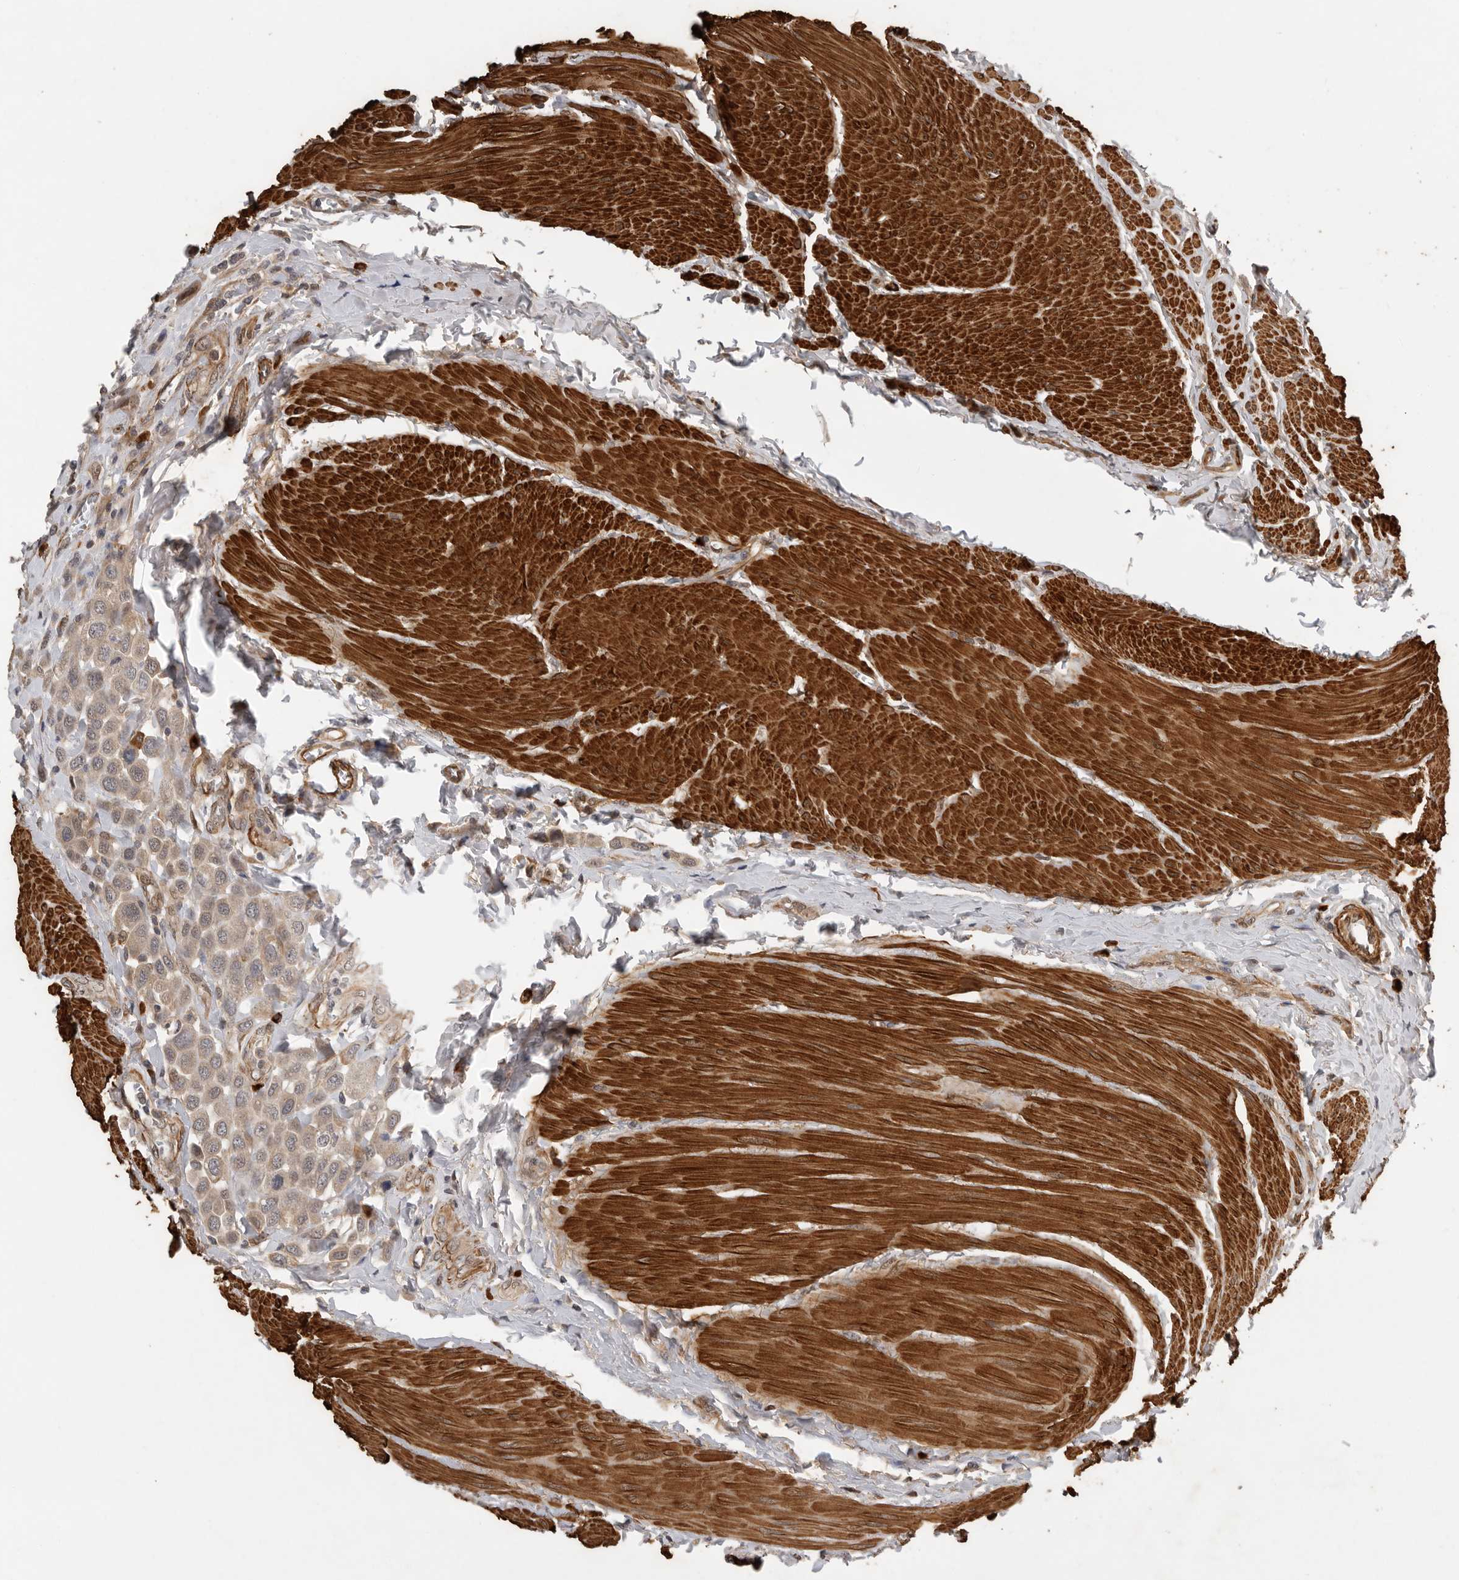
{"staining": {"intensity": "weak", "quantity": ">75%", "location": "cytoplasmic/membranous"}, "tissue": "urothelial cancer", "cell_type": "Tumor cells", "image_type": "cancer", "snomed": [{"axis": "morphology", "description": "Urothelial carcinoma, High grade"}, {"axis": "topography", "description": "Urinary bladder"}], "caption": "Immunohistochemical staining of urothelial cancer reveals low levels of weak cytoplasmic/membranous expression in approximately >75% of tumor cells.", "gene": "RNF157", "patient": {"sex": "male", "age": 50}}